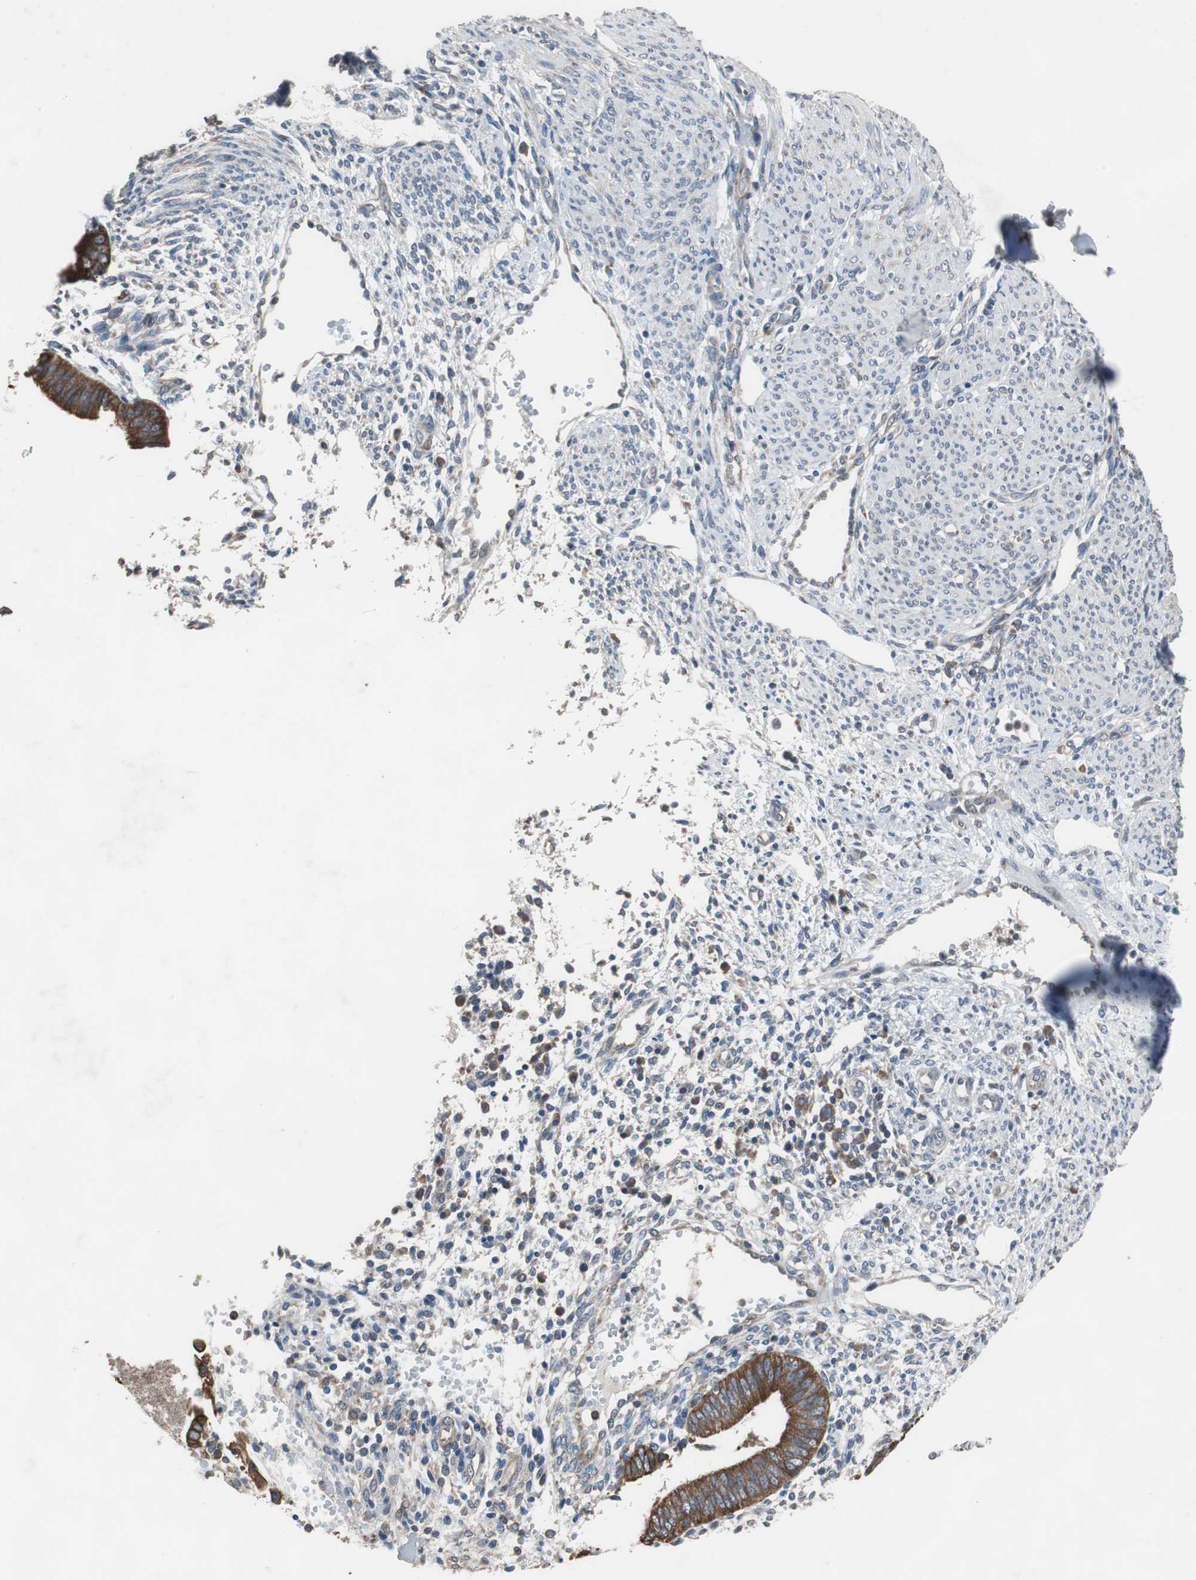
{"staining": {"intensity": "negative", "quantity": "none", "location": "none"}, "tissue": "endometrium", "cell_type": "Cells in endometrial stroma", "image_type": "normal", "snomed": [{"axis": "morphology", "description": "Normal tissue, NOS"}, {"axis": "topography", "description": "Endometrium"}], "caption": "This is a photomicrograph of immunohistochemistry (IHC) staining of unremarkable endometrium, which shows no staining in cells in endometrial stroma.", "gene": "USP10", "patient": {"sex": "female", "age": 35}}